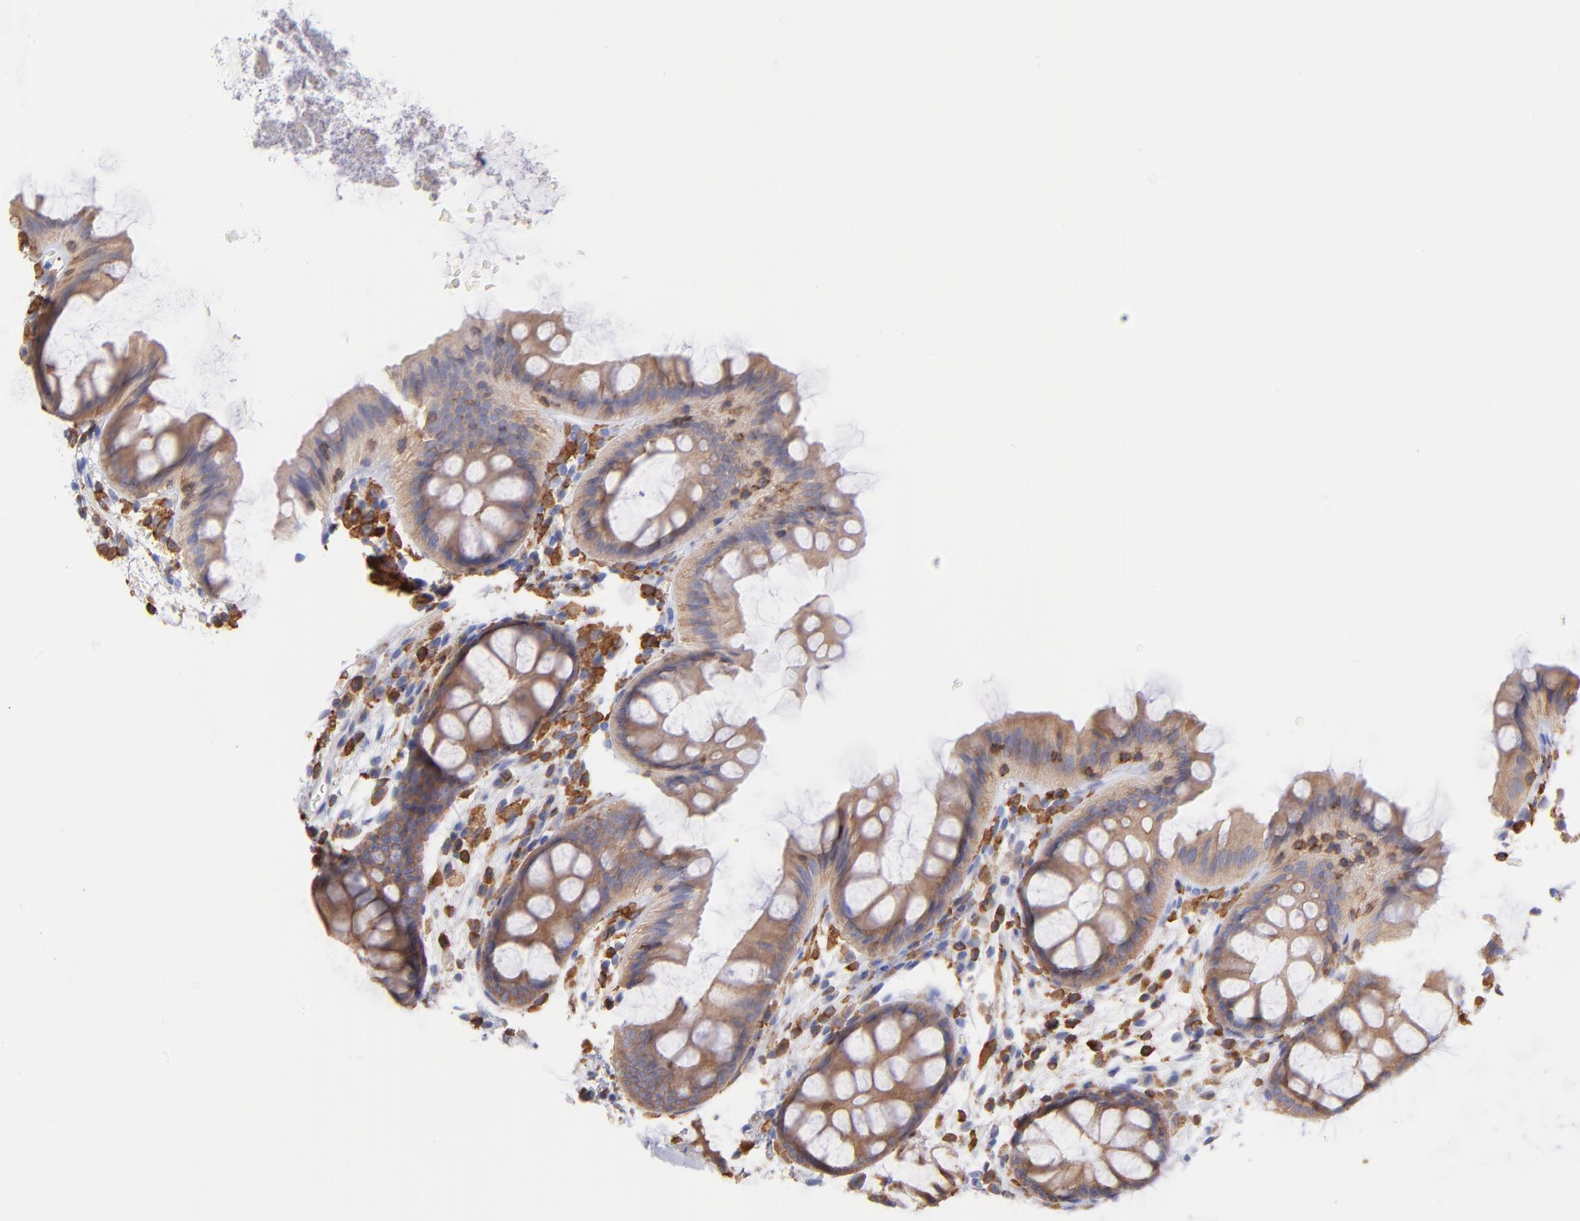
{"staining": {"intensity": "negative", "quantity": "none", "location": "none"}, "tissue": "colon", "cell_type": "Endothelial cells", "image_type": "normal", "snomed": [{"axis": "morphology", "description": "Normal tissue, NOS"}, {"axis": "topography", "description": "Smooth muscle"}, {"axis": "topography", "description": "Colon"}], "caption": "IHC of unremarkable human colon demonstrates no staining in endothelial cells.", "gene": "PRKCA", "patient": {"sex": "male", "age": 67}}